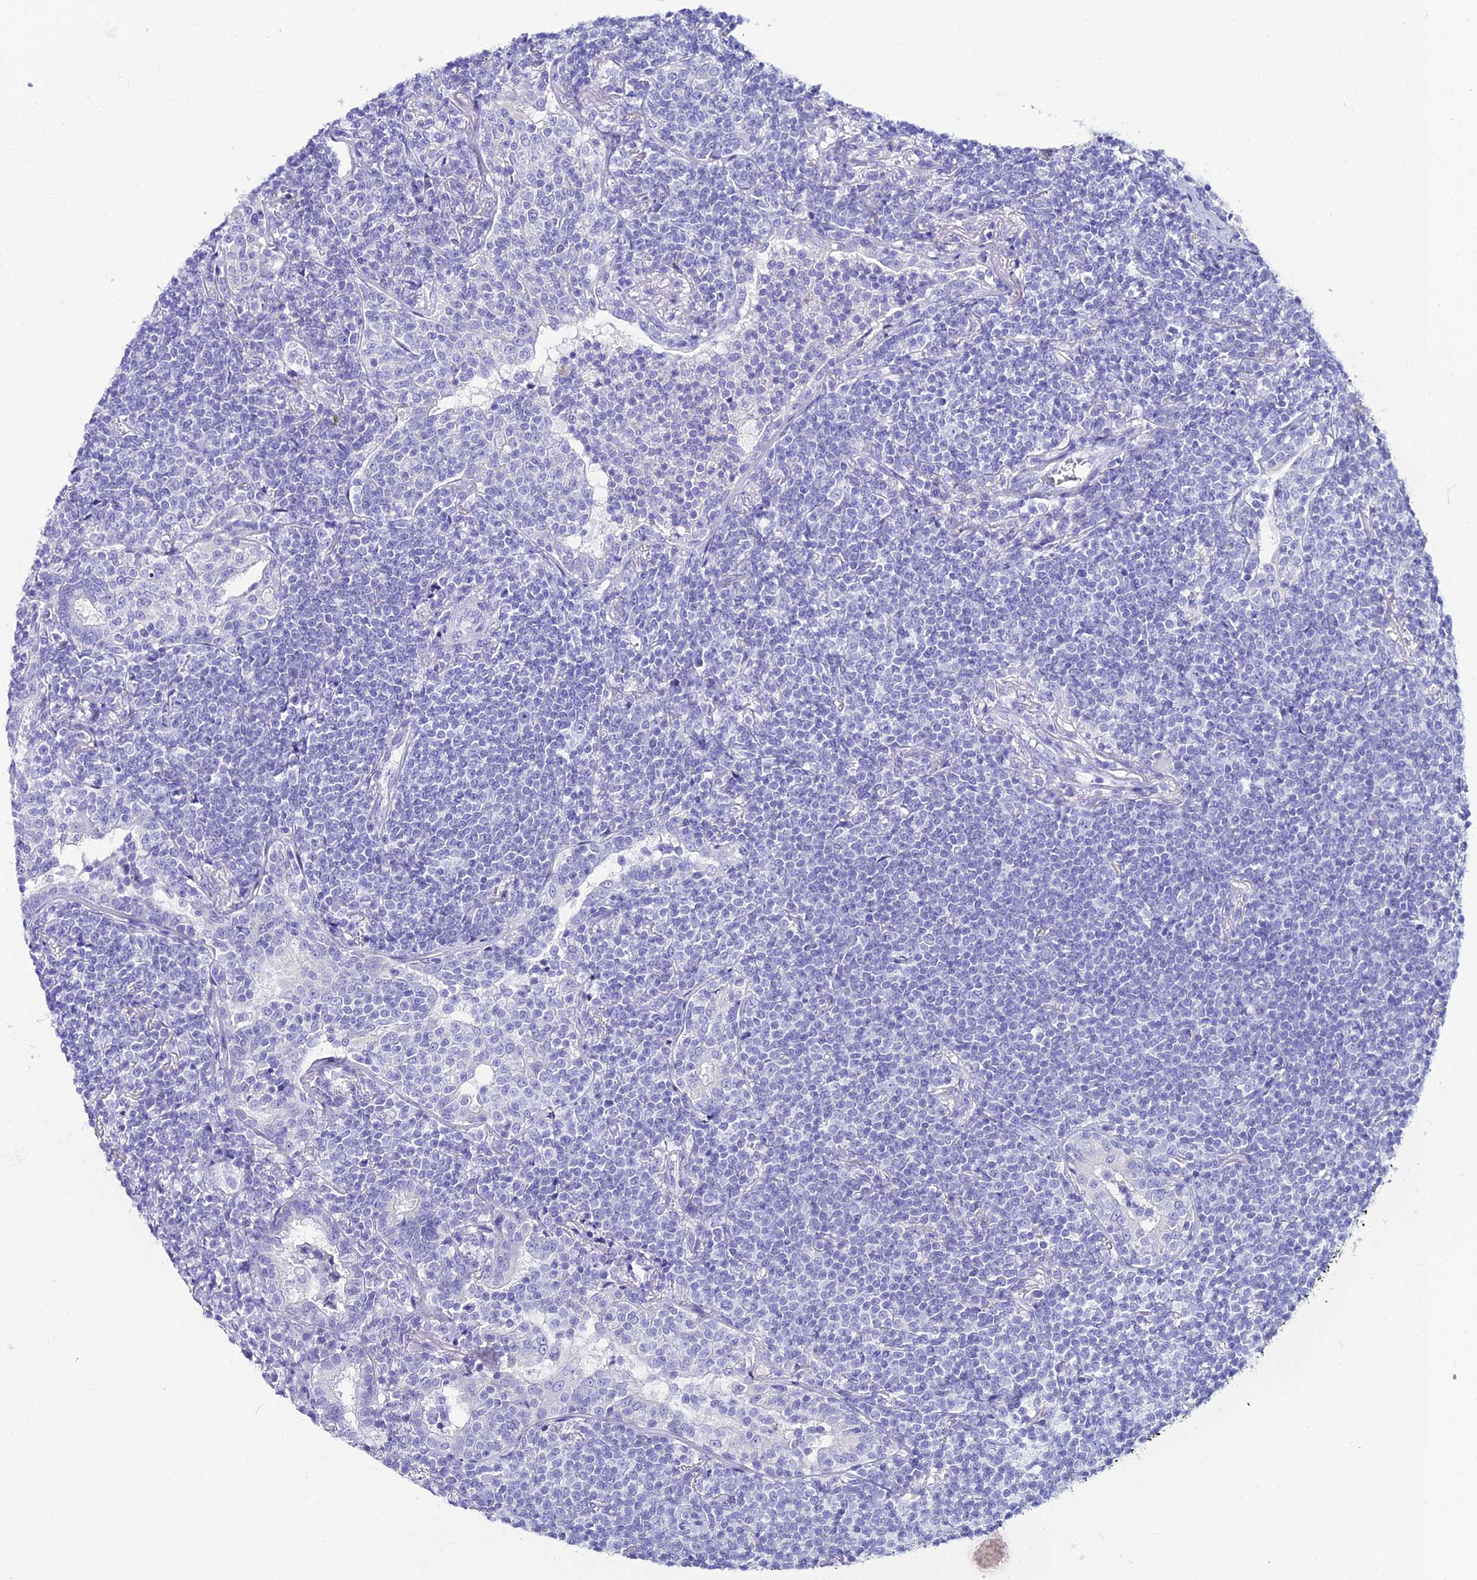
{"staining": {"intensity": "negative", "quantity": "none", "location": "none"}, "tissue": "lymphoma", "cell_type": "Tumor cells", "image_type": "cancer", "snomed": [{"axis": "morphology", "description": "Malignant lymphoma, non-Hodgkin's type, Low grade"}, {"axis": "topography", "description": "Lung"}], "caption": "There is no significant staining in tumor cells of lymphoma.", "gene": "OR4D5", "patient": {"sex": "female", "age": 71}}